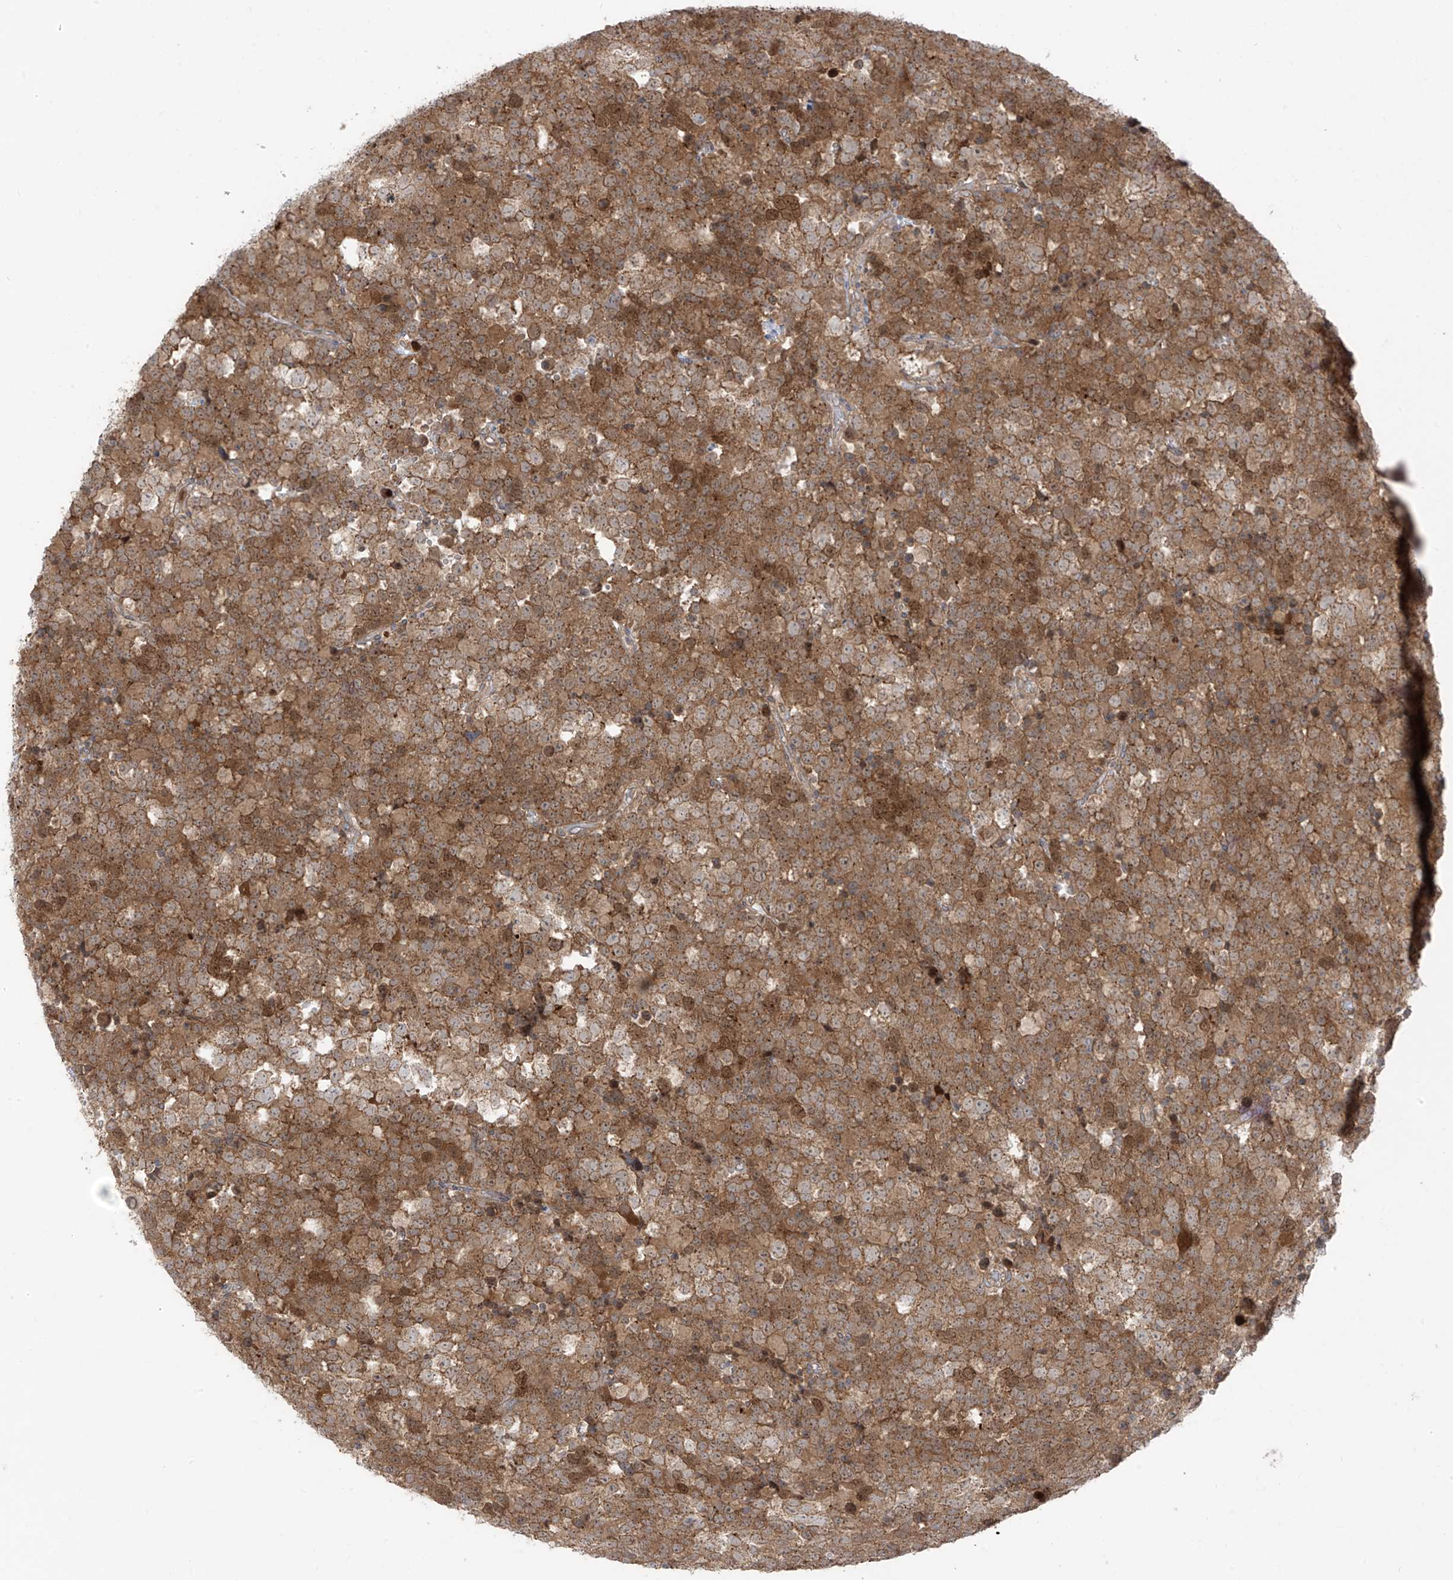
{"staining": {"intensity": "strong", "quantity": ">75%", "location": "cytoplasmic/membranous"}, "tissue": "testis cancer", "cell_type": "Tumor cells", "image_type": "cancer", "snomed": [{"axis": "morphology", "description": "Seminoma, NOS"}, {"axis": "topography", "description": "Testis"}], "caption": "Brown immunohistochemical staining in human testis seminoma displays strong cytoplasmic/membranous positivity in about >75% of tumor cells.", "gene": "PDE11A", "patient": {"sex": "male", "age": 71}}